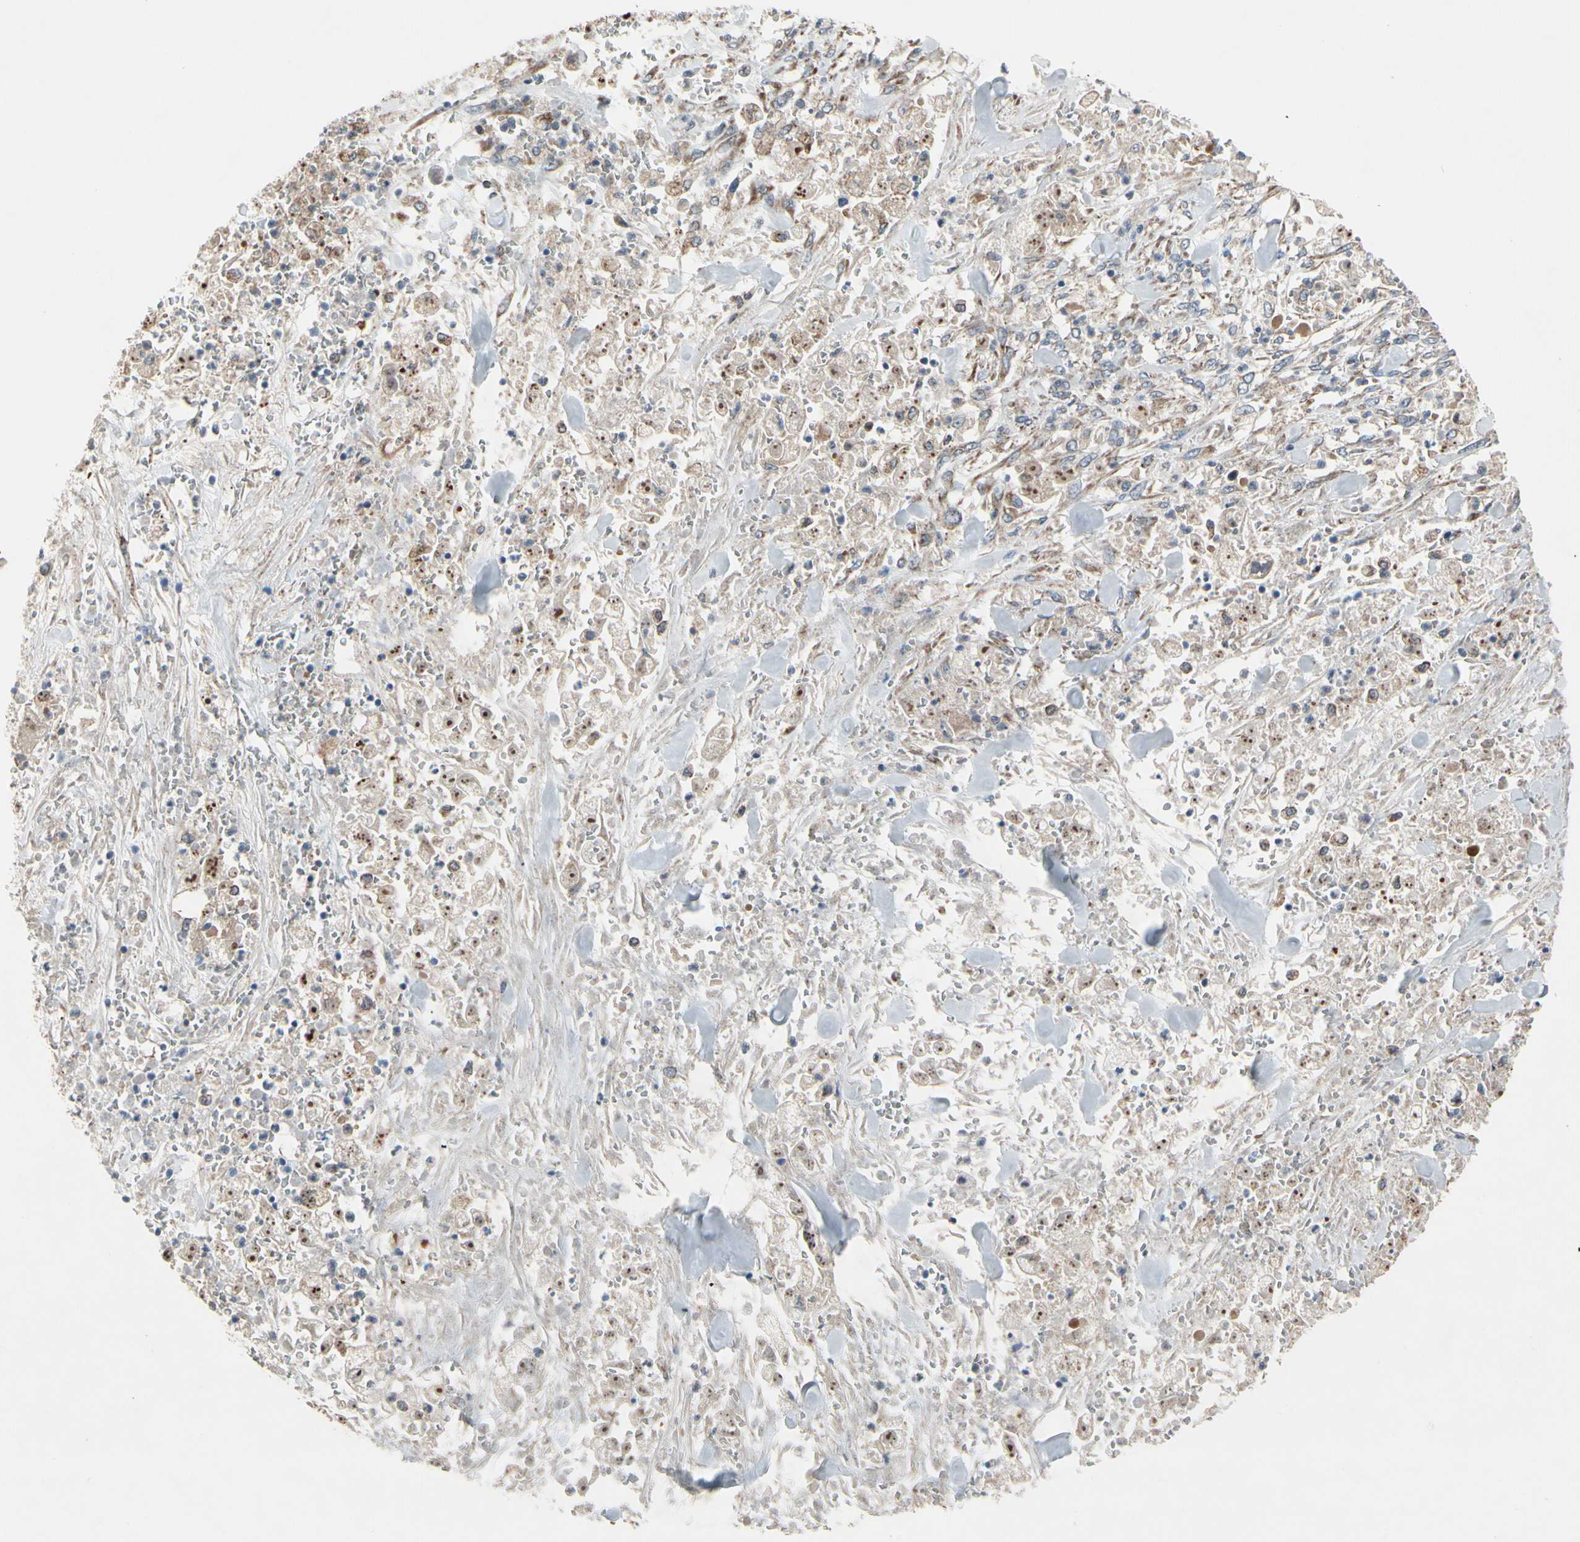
{"staining": {"intensity": "weak", "quantity": ">75%", "location": "cytoplasmic/membranous"}, "tissue": "stomach cancer", "cell_type": "Tumor cells", "image_type": "cancer", "snomed": [{"axis": "morphology", "description": "Adenocarcinoma, NOS"}, {"axis": "topography", "description": "Stomach"}], "caption": "Stomach cancer (adenocarcinoma) stained with immunohistochemistry demonstrates weak cytoplasmic/membranous positivity in about >75% of tumor cells. (Brightfield microscopy of DAB IHC at high magnification).", "gene": "CPT1A", "patient": {"sex": "male", "age": 62}}